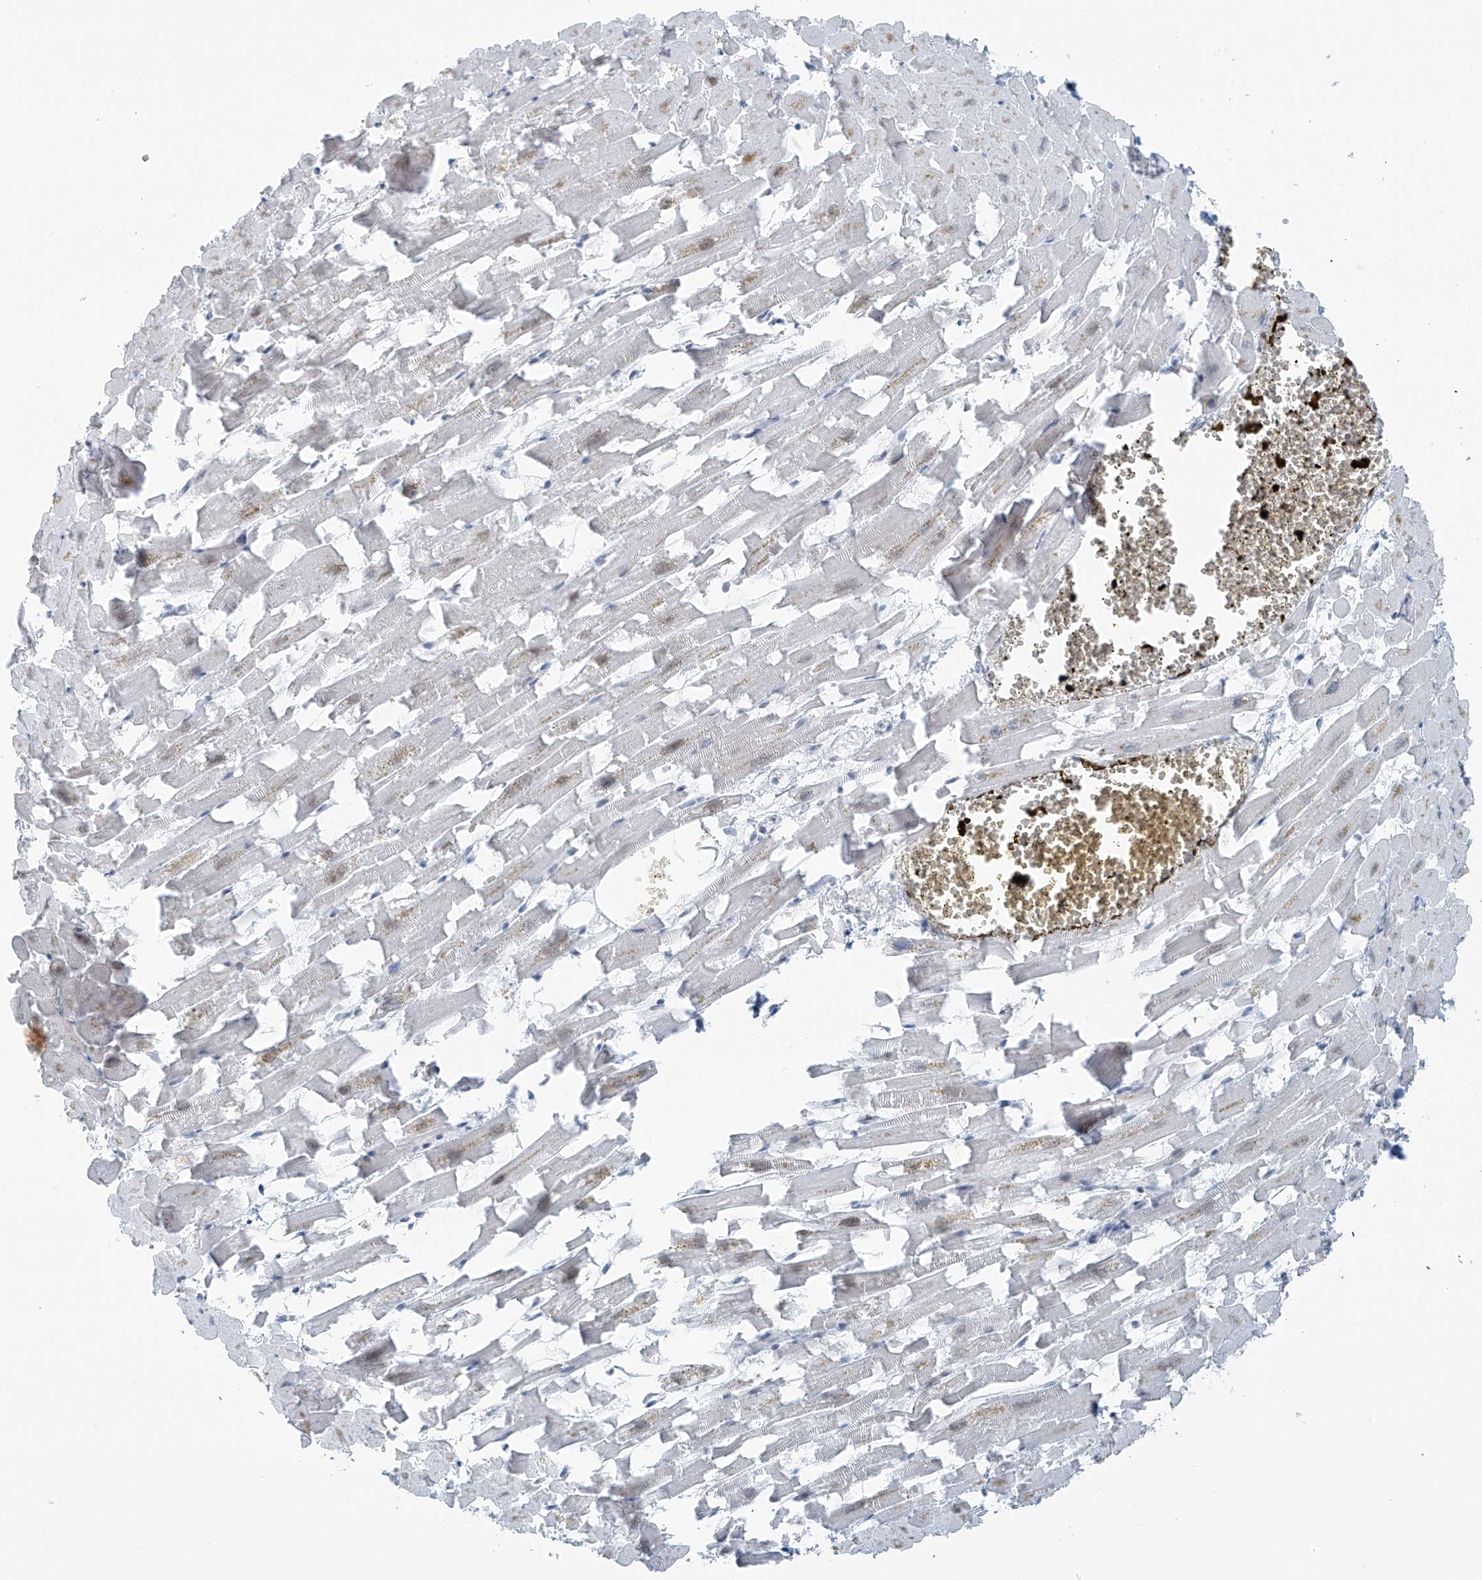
{"staining": {"intensity": "moderate", "quantity": "25%-75%", "location": "nuclear"}, "tissue": "heart muscle", "cell_type": "Cardiomyocytes", "image_type": "normal", "snomed": [{"axis": "morphology", "description": "Normal tissue, NOS"}, {"axis": "topography", "description": "Heart"}], "caption": "Protein expression analysis of unremarkable heart muscle exhibits moderate nuclear staining in about 25%-75% of cardiomyocytes. The protein is stained brown, and the nuclei are stained in blue (DAB (3,3'-diaminobenzidine) IHC with brightfield microscopy, high magnification).", "gene": "WRNIP1", "patient": {"sex": "female", "age": 64}}